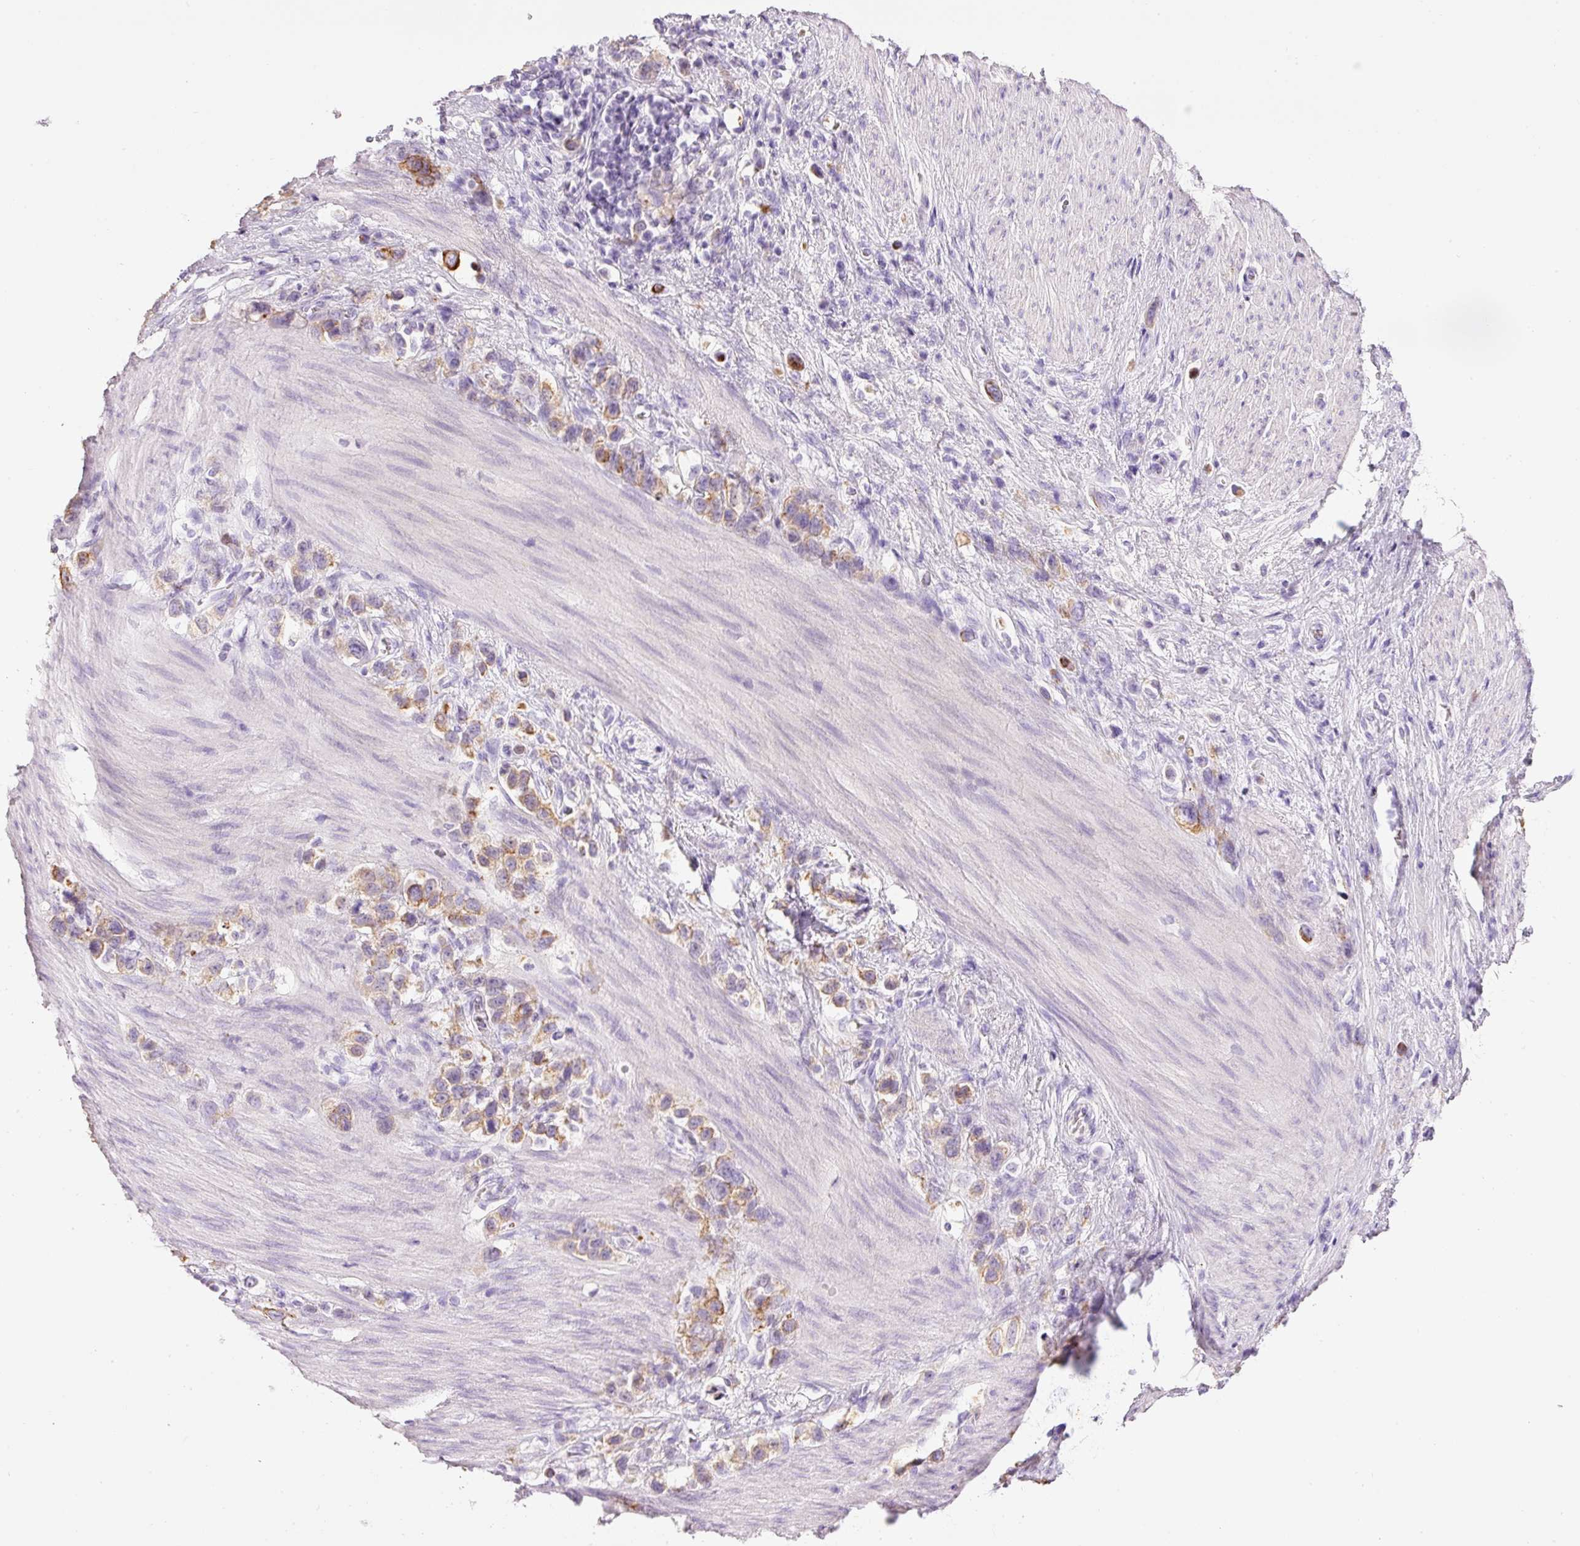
{"staining": {"intensity": "moderate", "quantity": "25%-75%", "location": "cytoplasmic/membranous"}, "tissue": "stomach cancer", "cell_type": "Tumor cells", "image_type": "cancer", "snomed": [{"axis": "morphology", "description": "Adenocarcinoma, NOS"}, {"axis": "topography", "description": "Stomach"}], "caption": "IHC (DAB) staining of human stomach adenocarcinoma displays moderate cytoplasmic/membranous protein positivity in approximately 25%-75% of tumor cells.", "gene": "CARD16", "patient": {"sex": "female", "age": 65}}